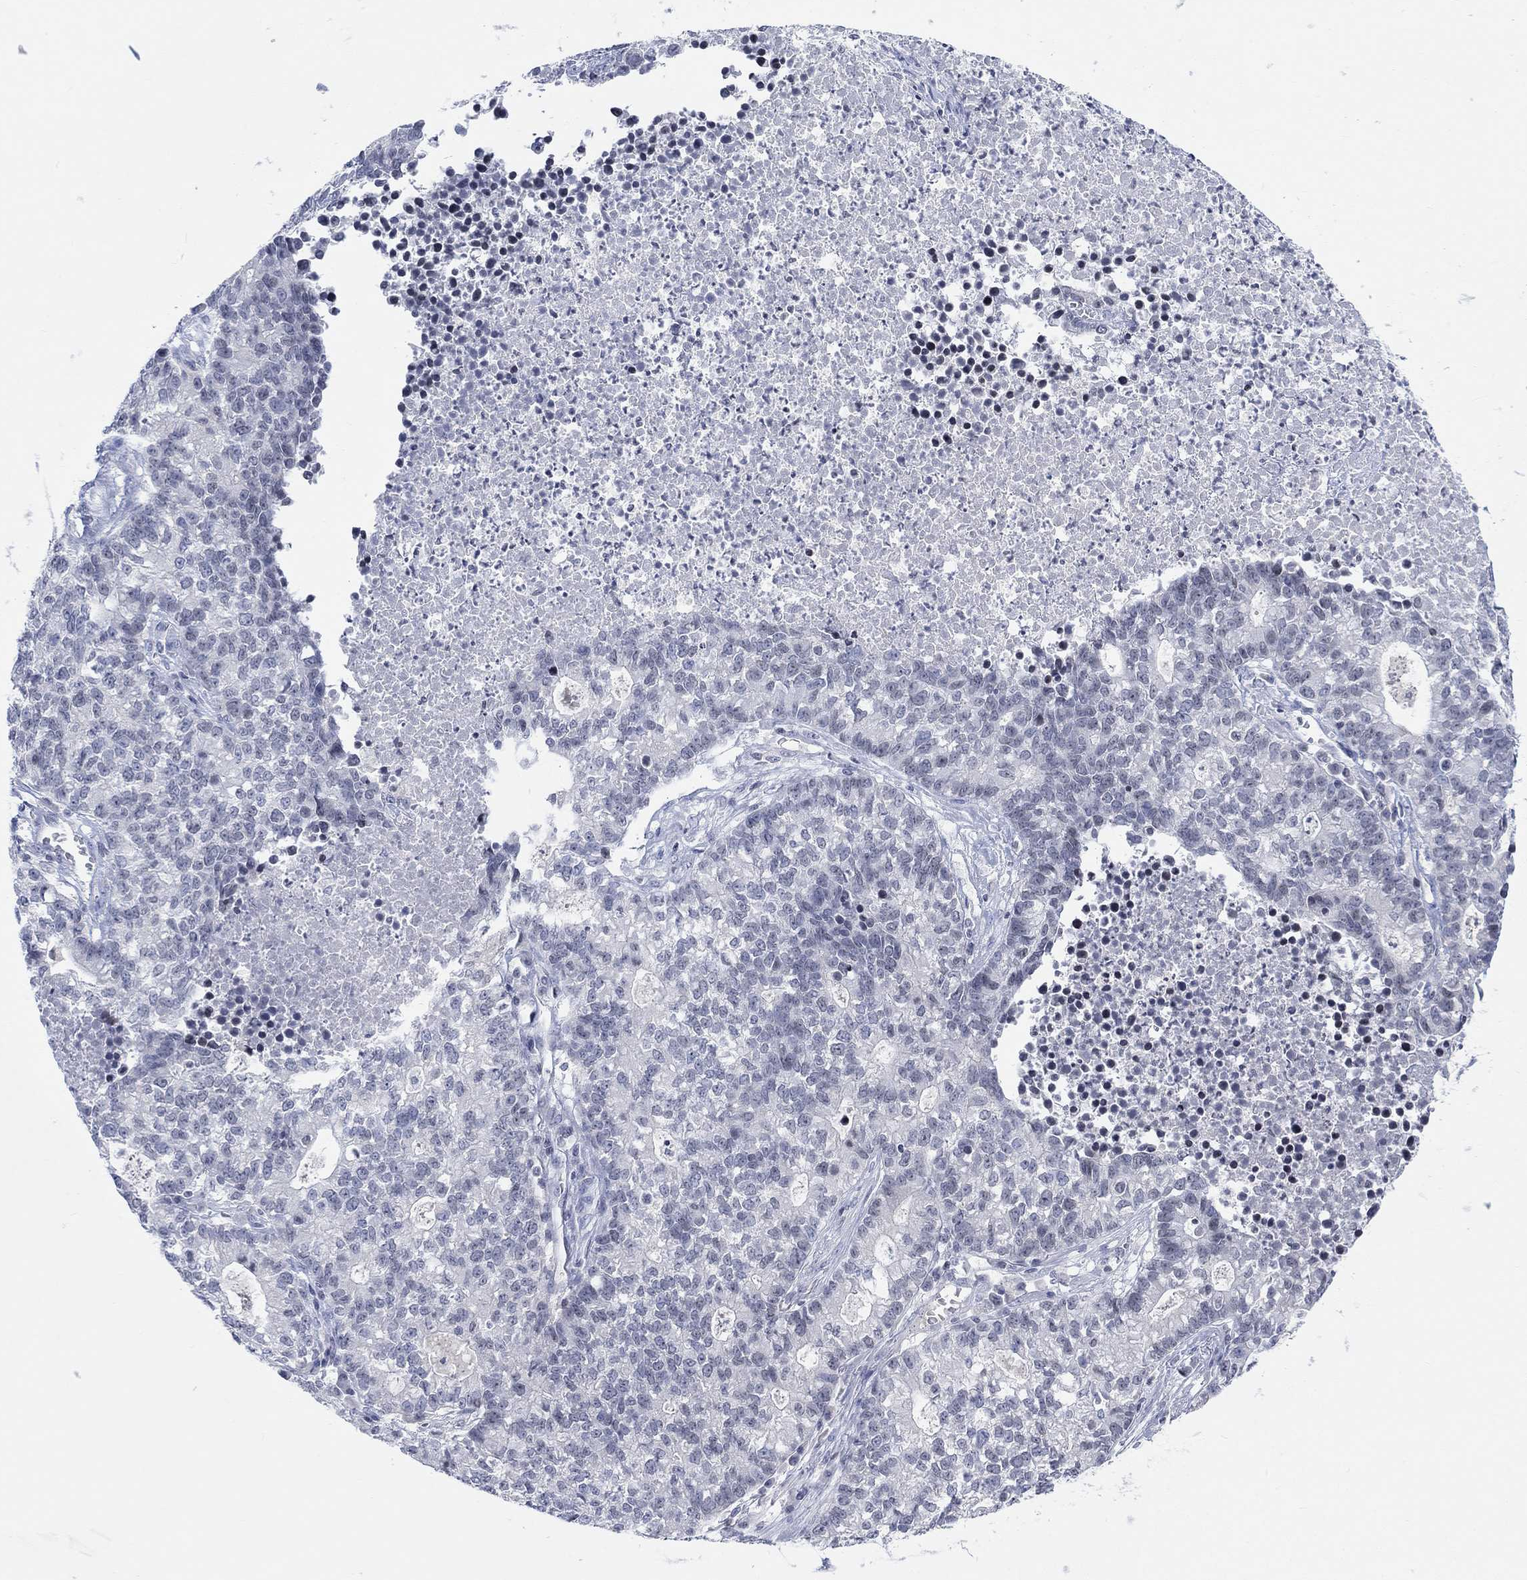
{"staining": {"intensity": "negative", "quantity": "none", "location": "none"}, "tissue": "lung cancer", "cell_type": "Tumor cells", "image_type": "cancer", "snomed": [{"axis": "morphology", "description": "Adenocarcinoma, NOS"}, {"axis": "topography", "description": "Lung"}], "caption": "Immunohistochemical staining of lung adenocarcinoma exhibits no significant positivity in tumor cells. The staining was performed using DAB (3,3'-diaminobenzidine) to visualize the protein expression in brown, while the nuclei were stained in blue with hematoxylin (Magnification: 20x).", "gene": "ATP6V1E2", "patient": {"sex": "male", "age": 57}}